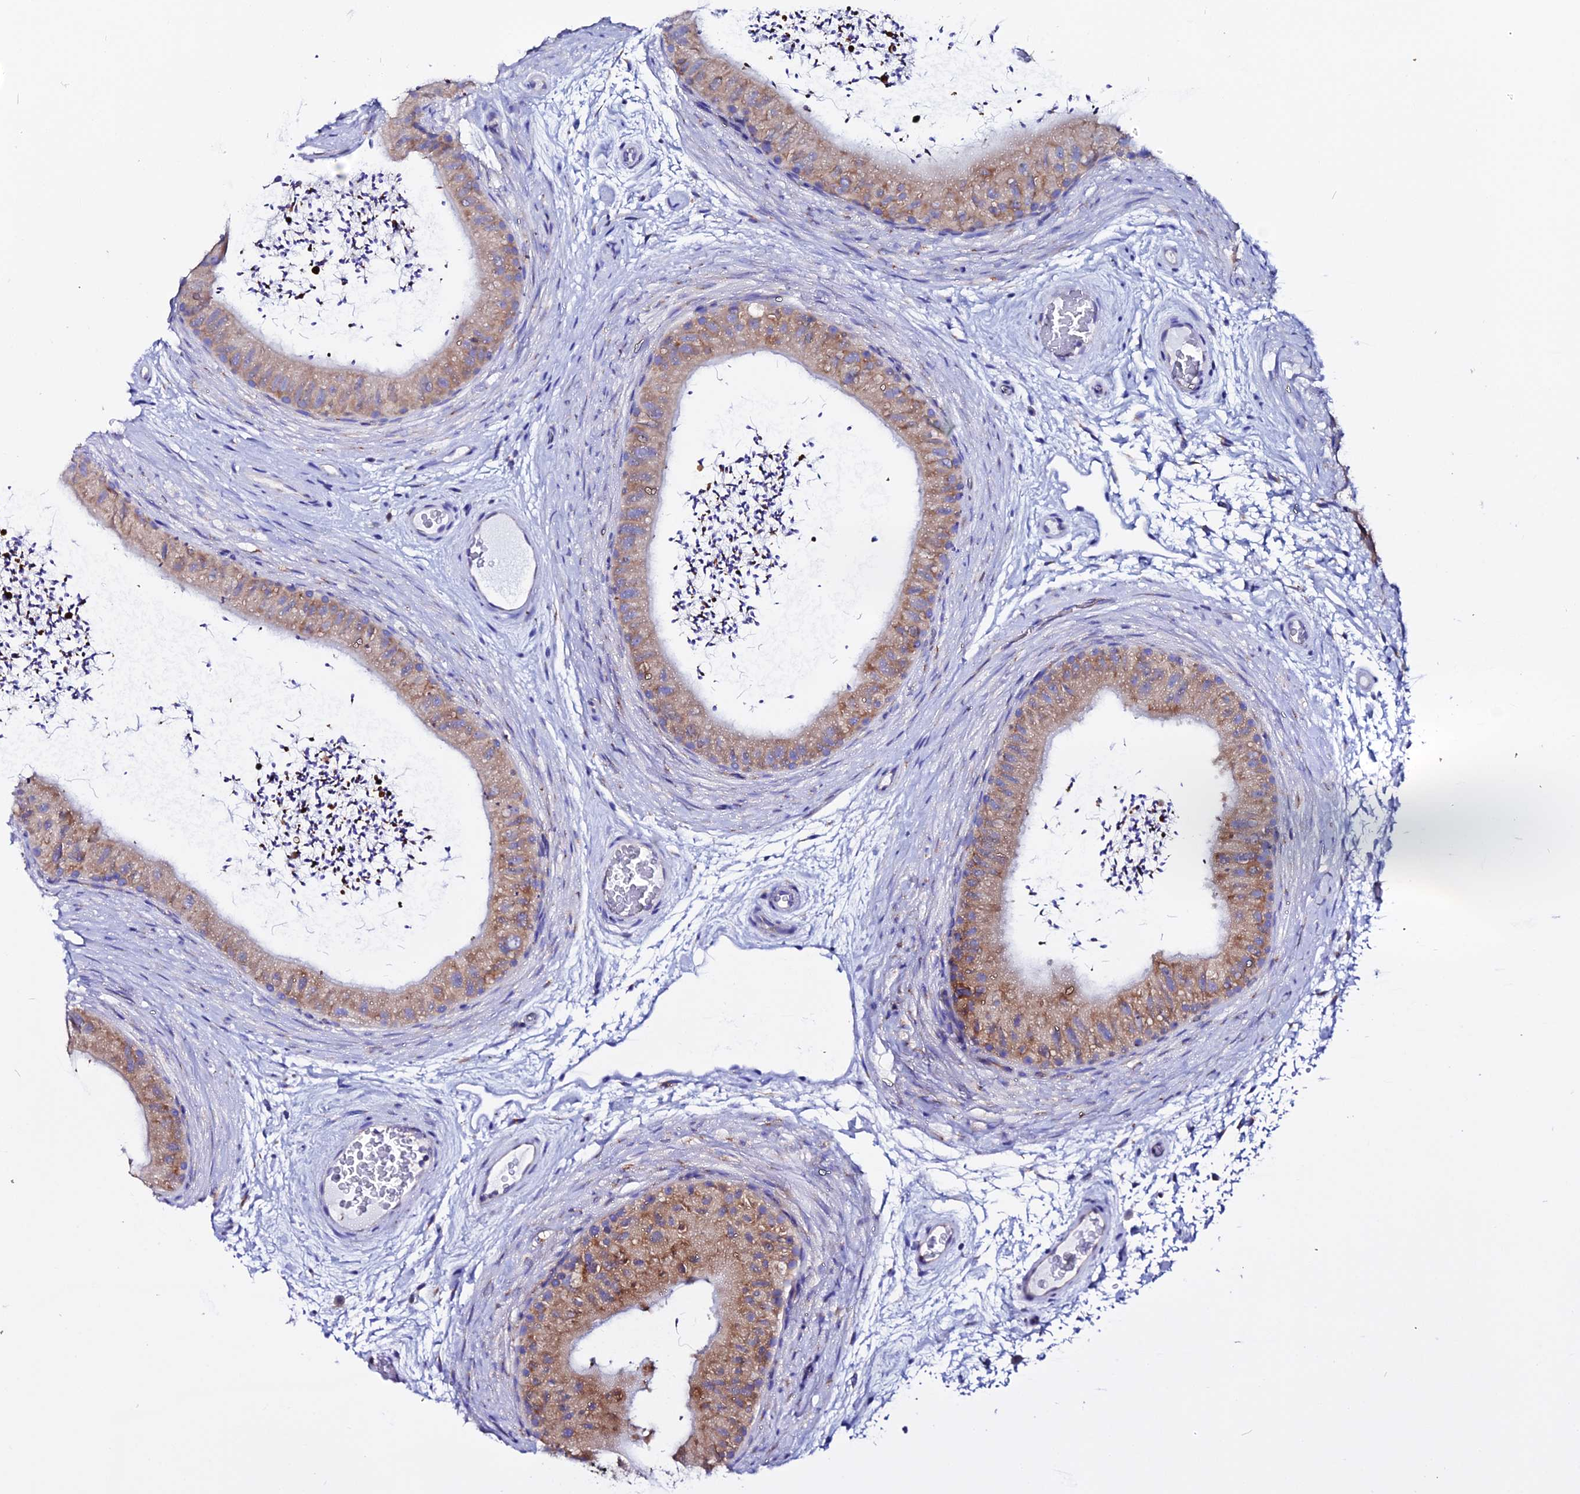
{"staining": {"intensity": "moderate", "quantity": ">75%", "location": "cytoplasmic/membranous"}, "tissue": "epididymis", "cell_type": "Glandular cells", "image_type": "normal", "snomed": [{"axis": "morphology", "description": "Normal tissue, NOS"}, {"axis": "topography", "description": "Epididymis"}], "caption": "Brown immunohistochemical staining in benign epididymis demonstrates moderate cytoplasmic/membranous staining in about >75% of glandular cells.", "gene": "EEF1G", "patient": {"sex": "male", "age": 50}}